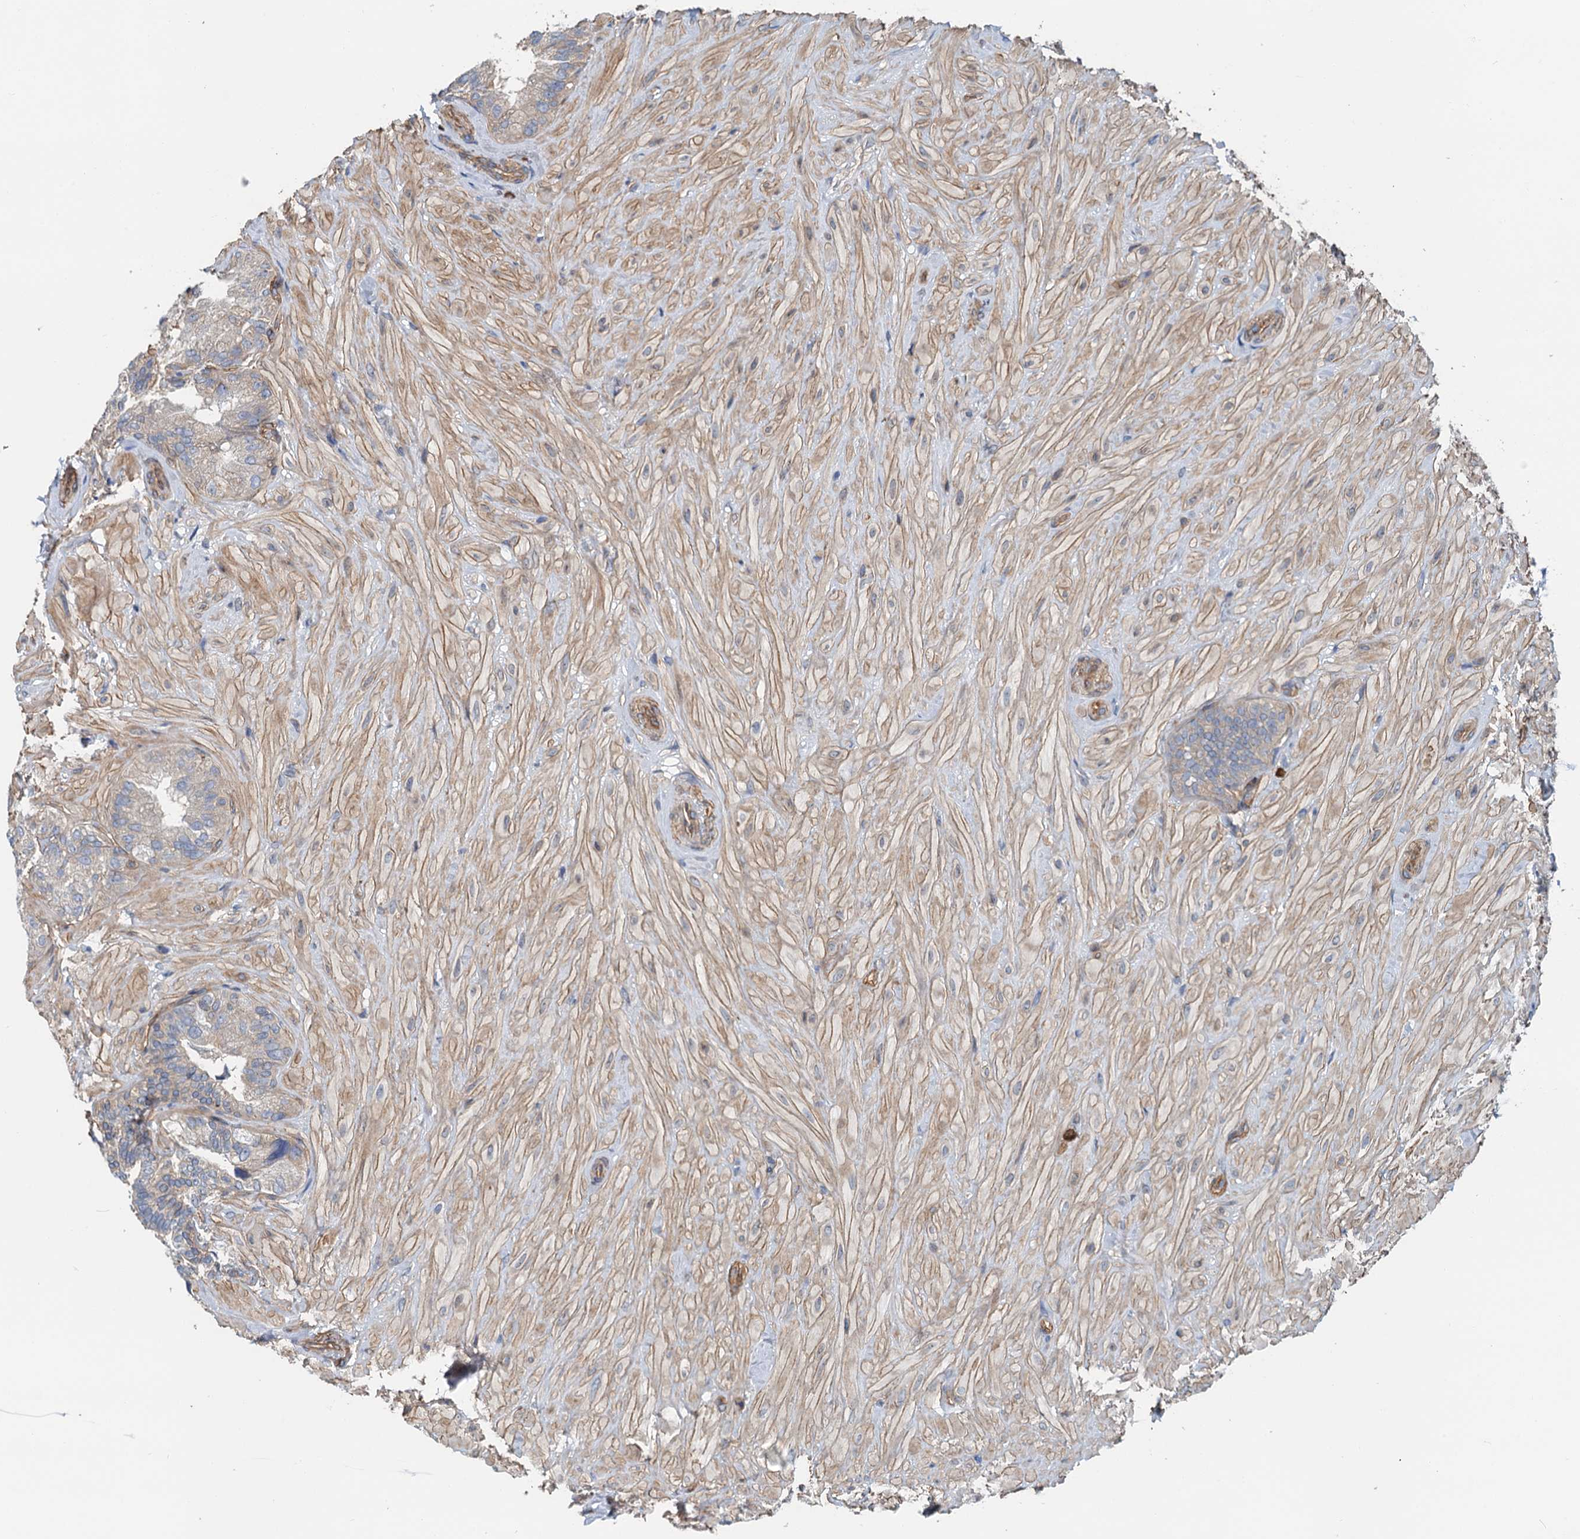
{"staining": {"intensity": "weak", "quantity": "<25%", "location": "cytoplasmic/membranous"}, "tissue": "seminal vesicle", "cell_type": "Glandular cells", "image_type": "normal", "snomed": [{"axis": "morphology", "description": "Normal tissue, NOS"}, {"axis": "topography", "description": "Prostate and seminal vesicle, NOS"}, {"axis": "topography", "description": "Prostate"}, {"axis": "topography", "description": "Seminal veicle"}], "caption": "Immunohistochemical staining of normal human seminal vesicle shows no significant staining in glandular cells.", "gene": "ROGDI", "patient": {"sex": "male", "age": 67}}